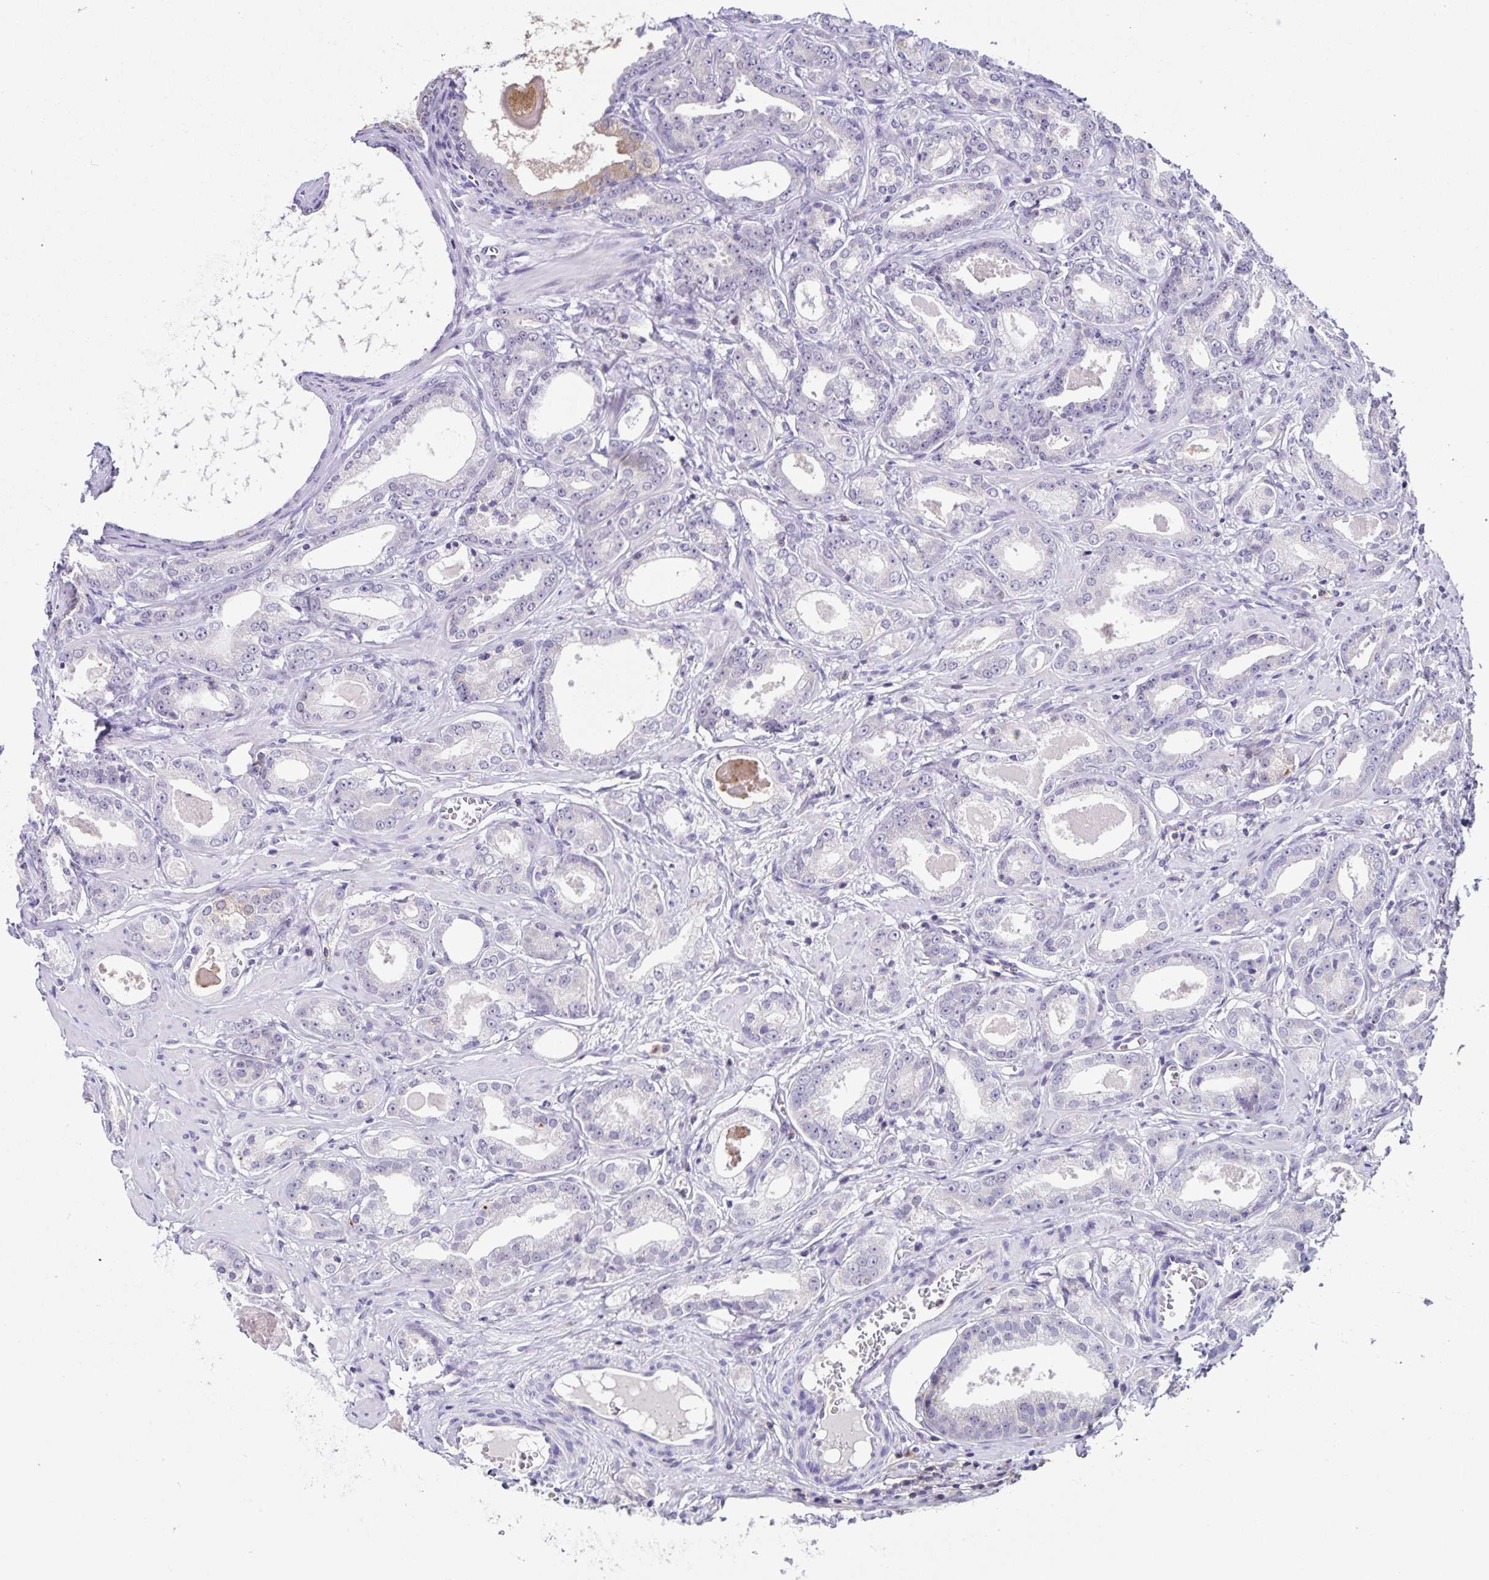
{"staining": {"intensity": "negative", "quantity": "none", "location": "none"}, "tissue": "prostate cancer", "cell_type": "Tumor cells", "image_type": "cancer", "snomed": [{"axis": "morphology", "description": "Adenocarcinoma, NOS"}, {"axis": "morphology", "description": "Adenocarcinoma, Low grade"}, {"axis": "topography", "description": "Prostate"}], "caption": "An IHC photomicrograph of prostate adenocarcinoma is shown. There is no staining in tumor cells of prostate adenocarcinoma.", "gene": "STPG4", "patient": {"sex": "male", "age": 64}}